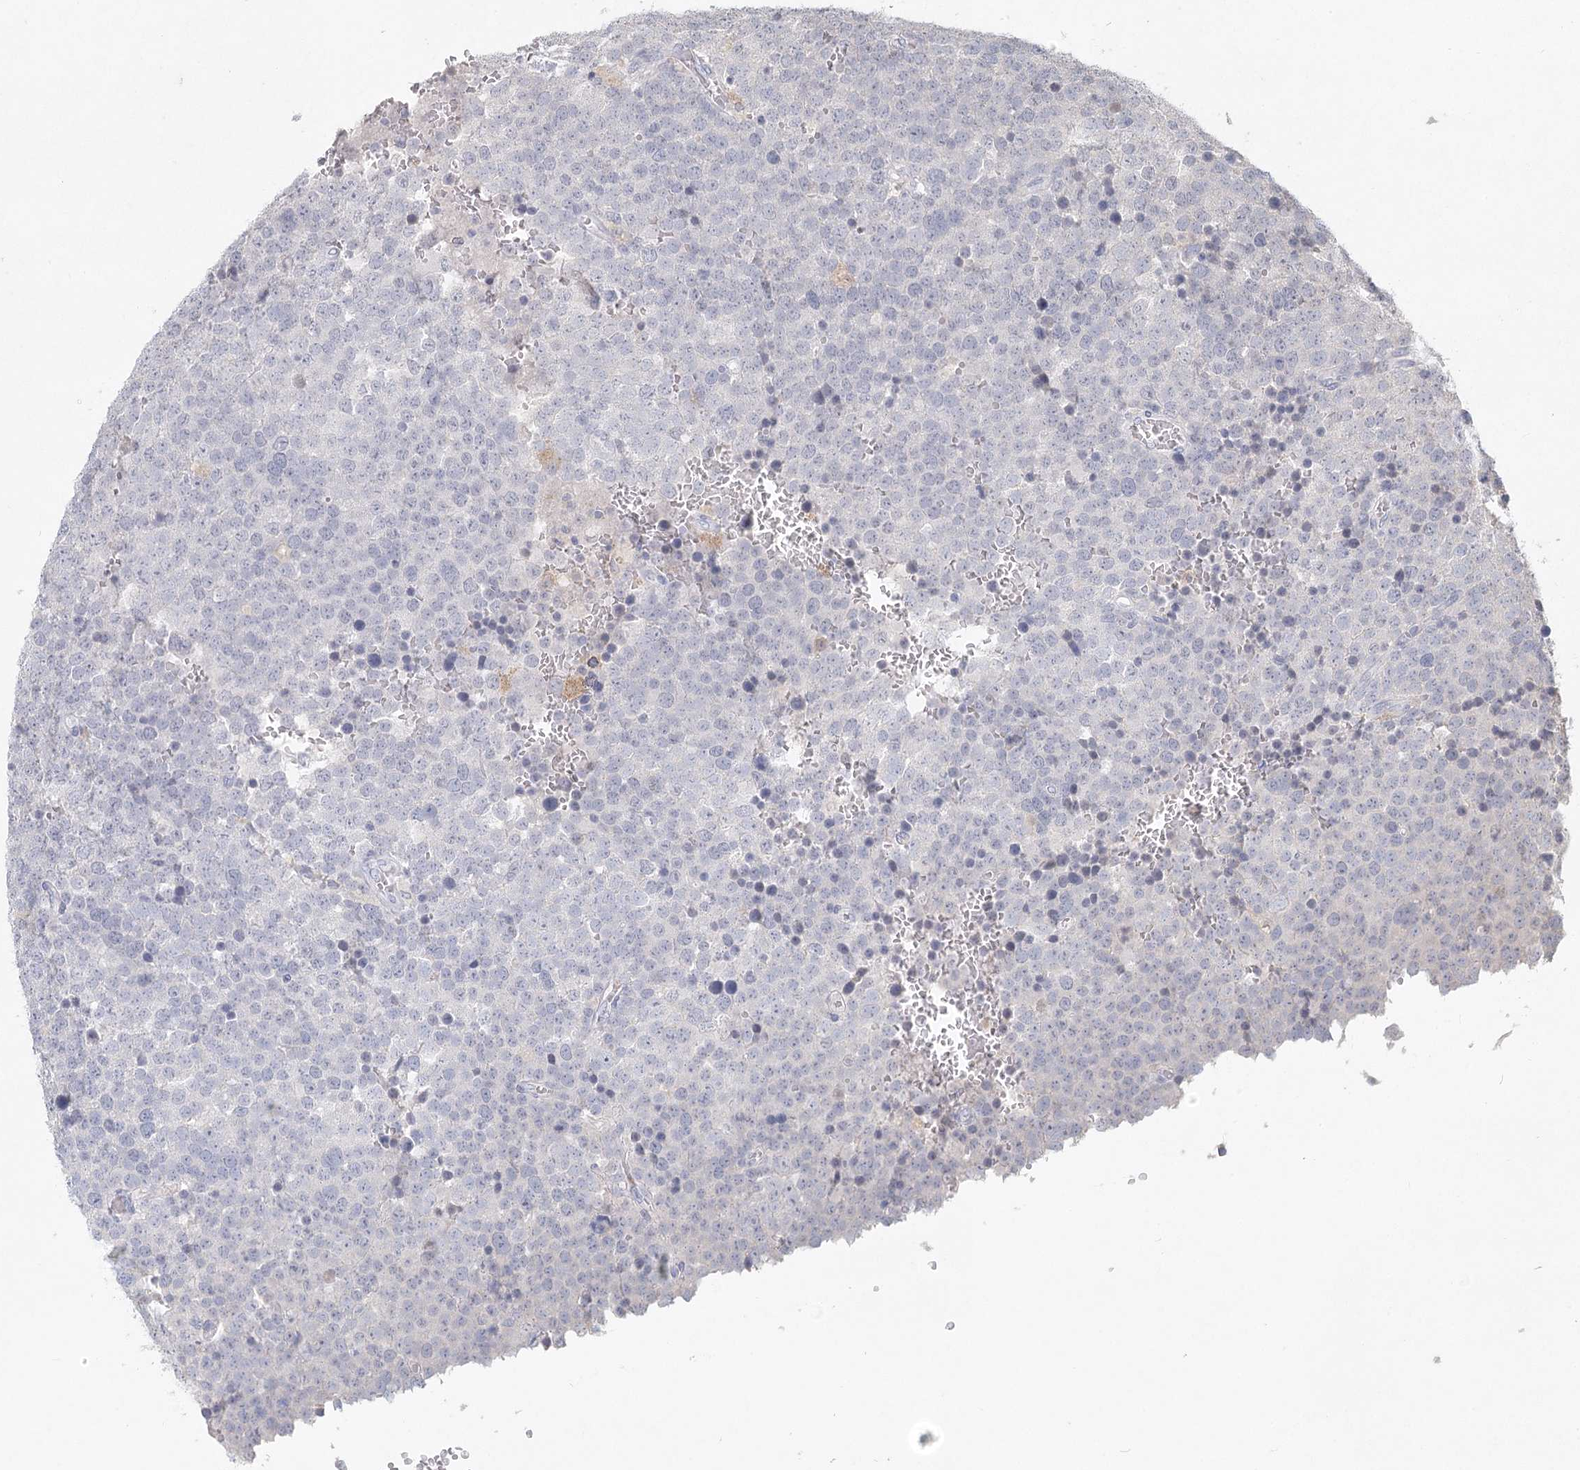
{"staining": {"intensity": "negative", "quantity": "none", "location": "none"}, "tissue": "testis cancer", "cell_type": "Tumor cells", "image_type": "cancer", "snomed": [{"axis": "morphology", "description": "Seminoma, NOS"}, {"axis": "topography", "description": "Testis"}], "caption": "A high-resolution photomicrograph shows immunohistochemistry (IHC) staining of testis cancer, which displays no significant expression in tumor cells. (DAB (3,3'-diaminobenzidine) immunohistochemistry (IHC) visualized using brightfield microscopy, high magnification).", "gene": "ARSI", "patient": {"sex": "male", "age": 71}}